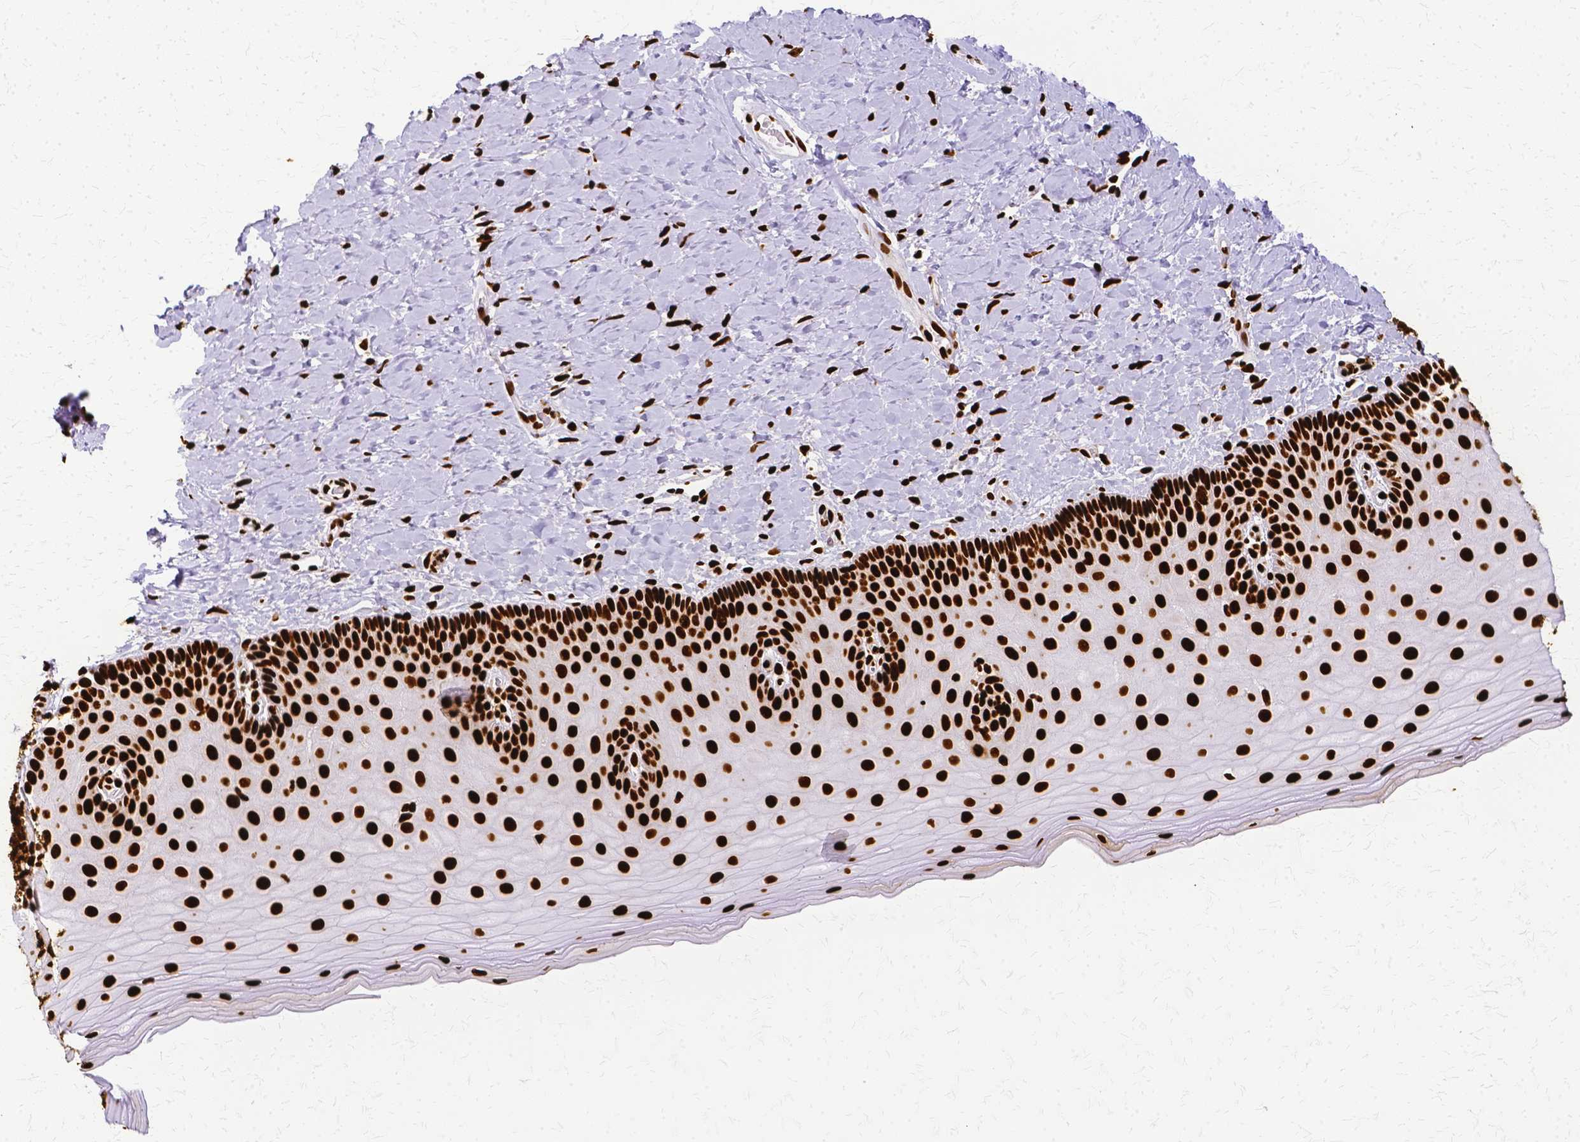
{"staining": {"intensity": "strong", "quantity": ">75%", "location": "nuclear"}, "tissue": "cervix", "cell_type": "Glandular cells", "image_type": "normal", "snomed": [{"axis": "morphology", "description": "Normal tissue, NOS"}, {"axis": "topography", "description": "Cervix"}], "caption": "Immunohistochemical staining of normal cervix reveals >75% levels of strong nuclear protein positivity in about >75% of glandular cells.", "gene": "SFPQ", "patient": {"sex": "female", "age": 37}}